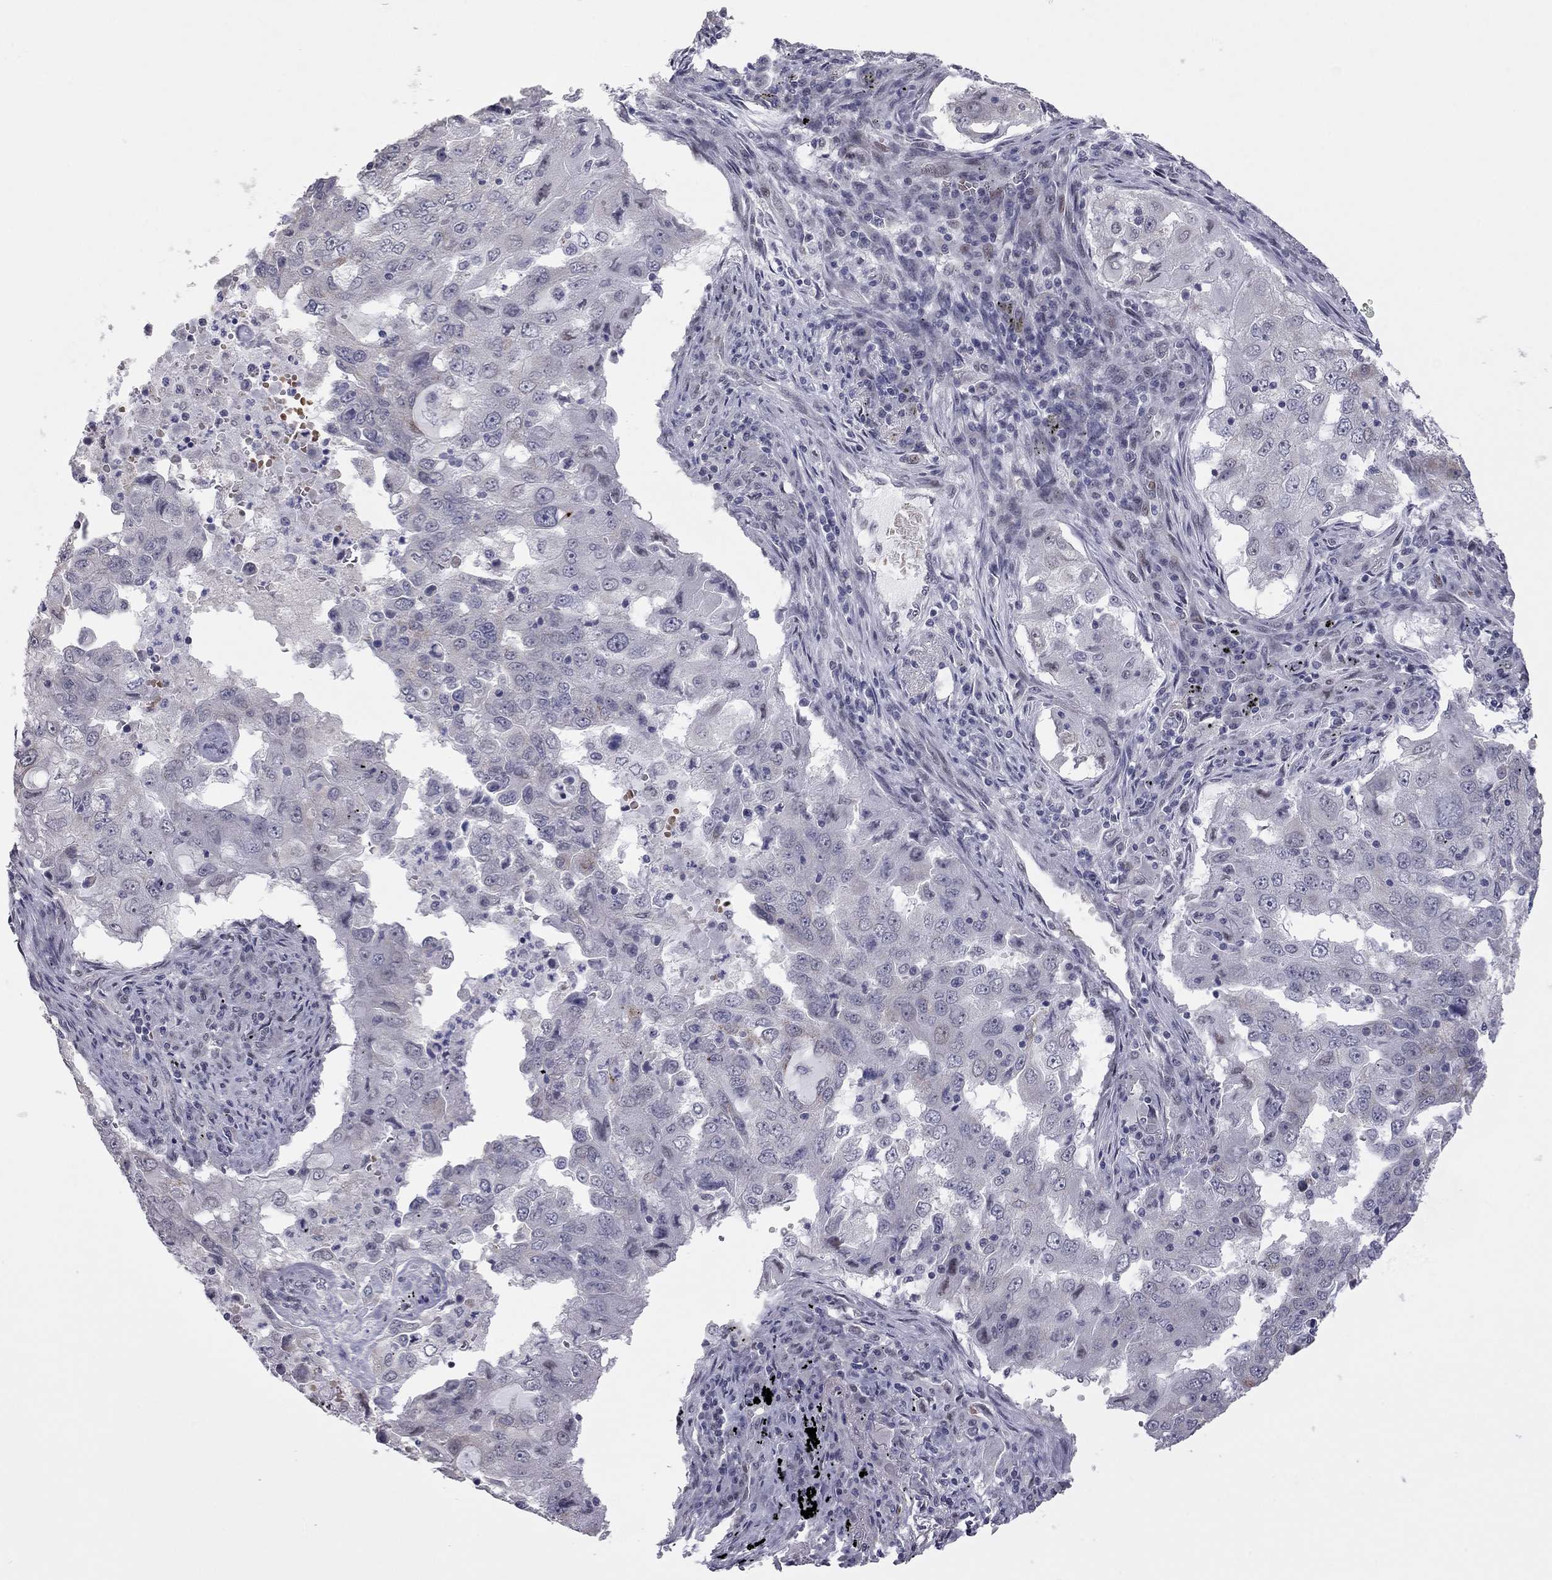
{"staining": {"intensity": "weak", "quantity": "<25%", "location": "cytoplasmic/membranous"}, "tissue": "lung cancer", "cell_type": "Tumor cells", "image_type": "cancer", "snomed": [{"axis": "morphology", "description": "Adenocarcinoma, NOS"}, {"axis": "topography", "description": "Lung"}], "caption": "Micrograph shows no significant protein expression in tumor cells of lung adenocarcinoma.", "gene": "MC3R", "patient": {"sex": "female", "age": 61}}